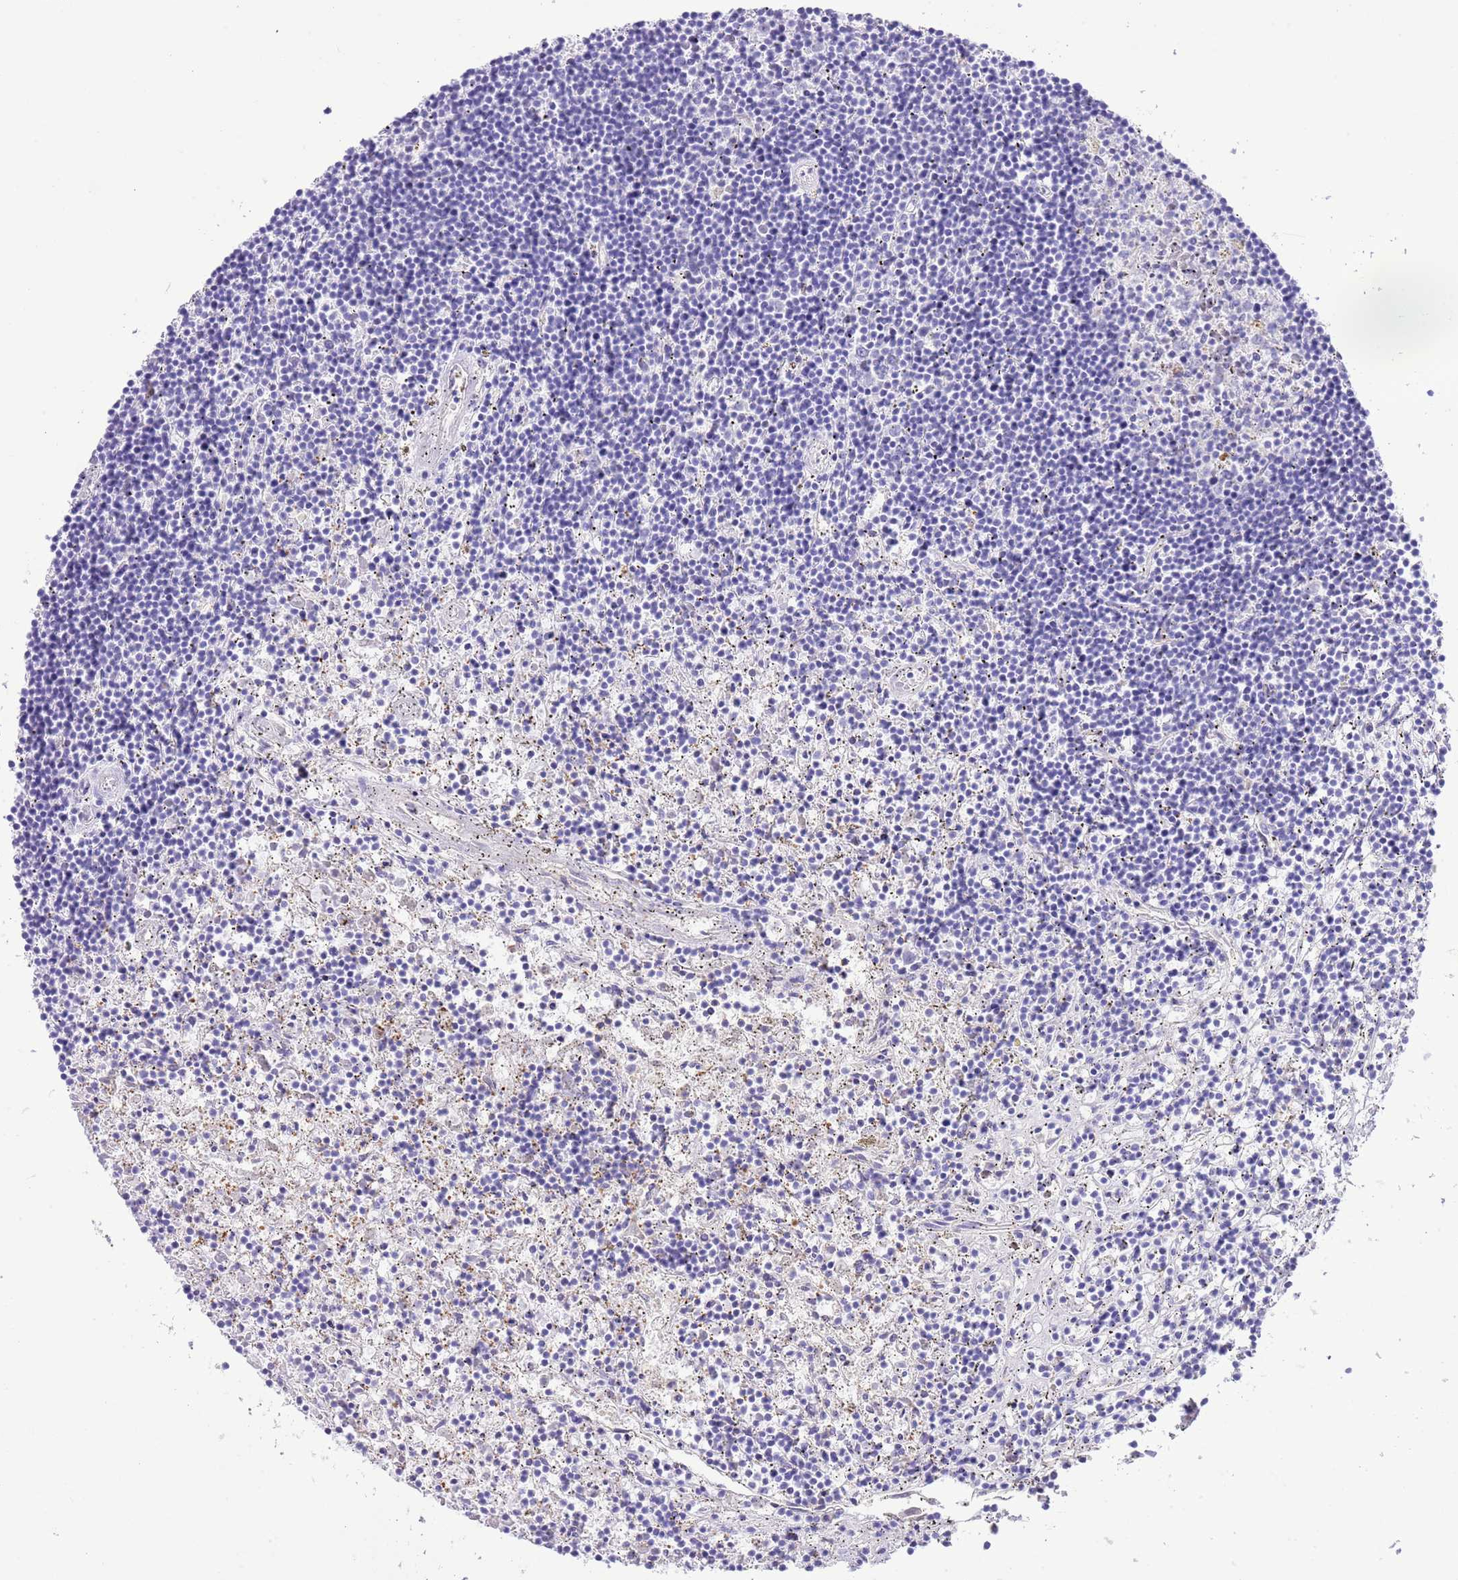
{"staining": {"intensity": "negative", "quantity": "none", "location": "none"}, "tissue": "lymphoma", "cell_type": "Tumor cells", "image_type": "cancer", "snomed": [{"axis": "morphology", "description": "Malignant lymphoma, non-Hodgkin's type, Low grade"}, {"axis": "topography", "description": "Spleen"}], "caption": "Tumor cells are negative for brown protein staining in lymphoma.", "gene": "IGF1", "patient": {"sex": "male", "age": 76}}